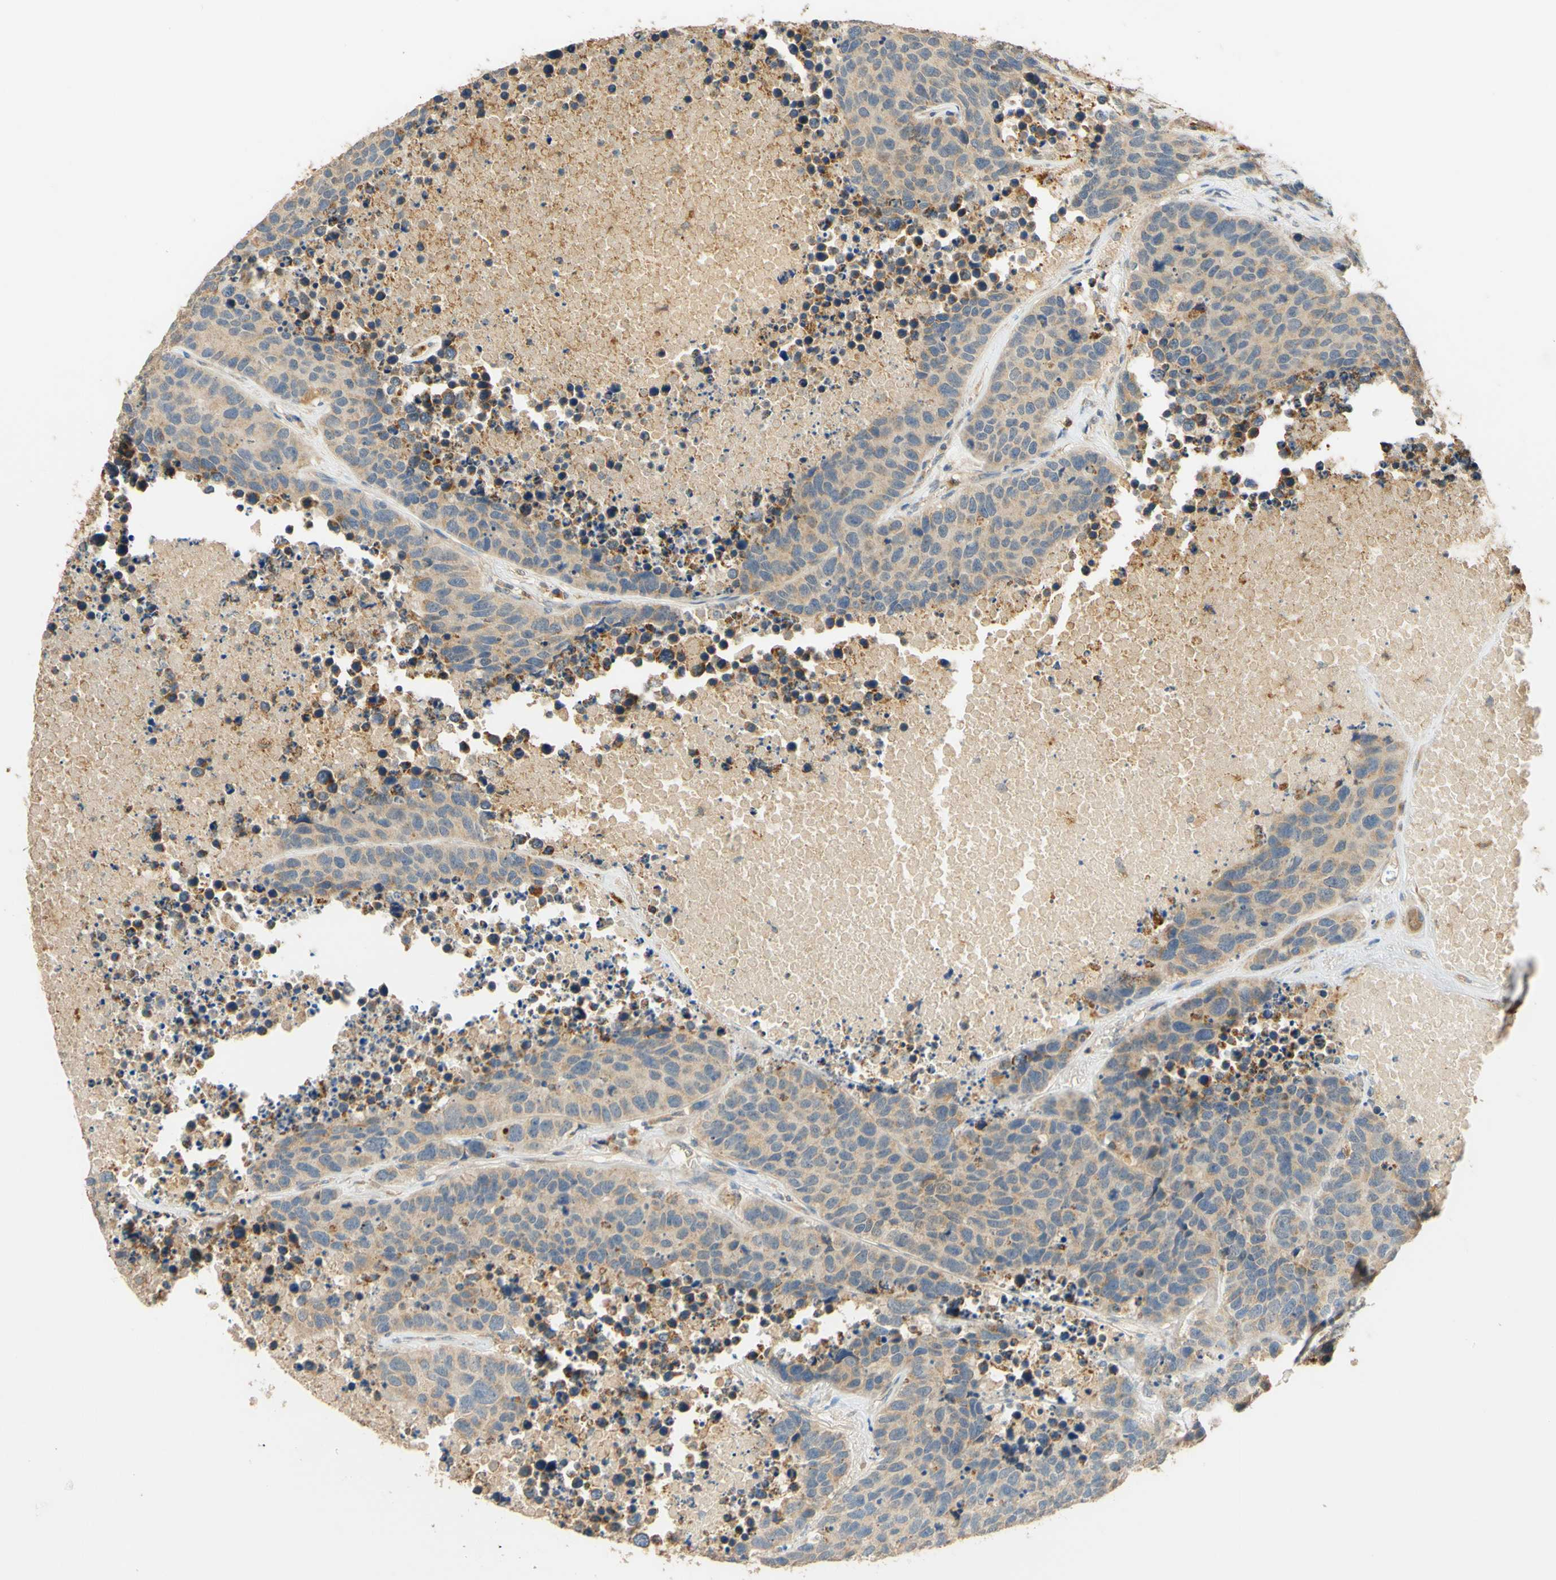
{"staining": {"intensity": "weak", "quantity": ">75%", "location": "cytoplasmic/membranous"}, "tissue": "carcinoid", "cell_type": "Tumor cells", "image_type": "cancer", "snomed": [{"axis": "morphology", "description": "Carcinoid, malignant, NOS"}, {"axis": "topography", "description": "Lung"}], "caption": "A micrograph of human malignant carcinoid stained for a protein exhibits weak cytoplasmic/membranous brown staining in tumor cells.", "gene": "ENTREP2", "patient": {"sex": "male", "age": 60}}